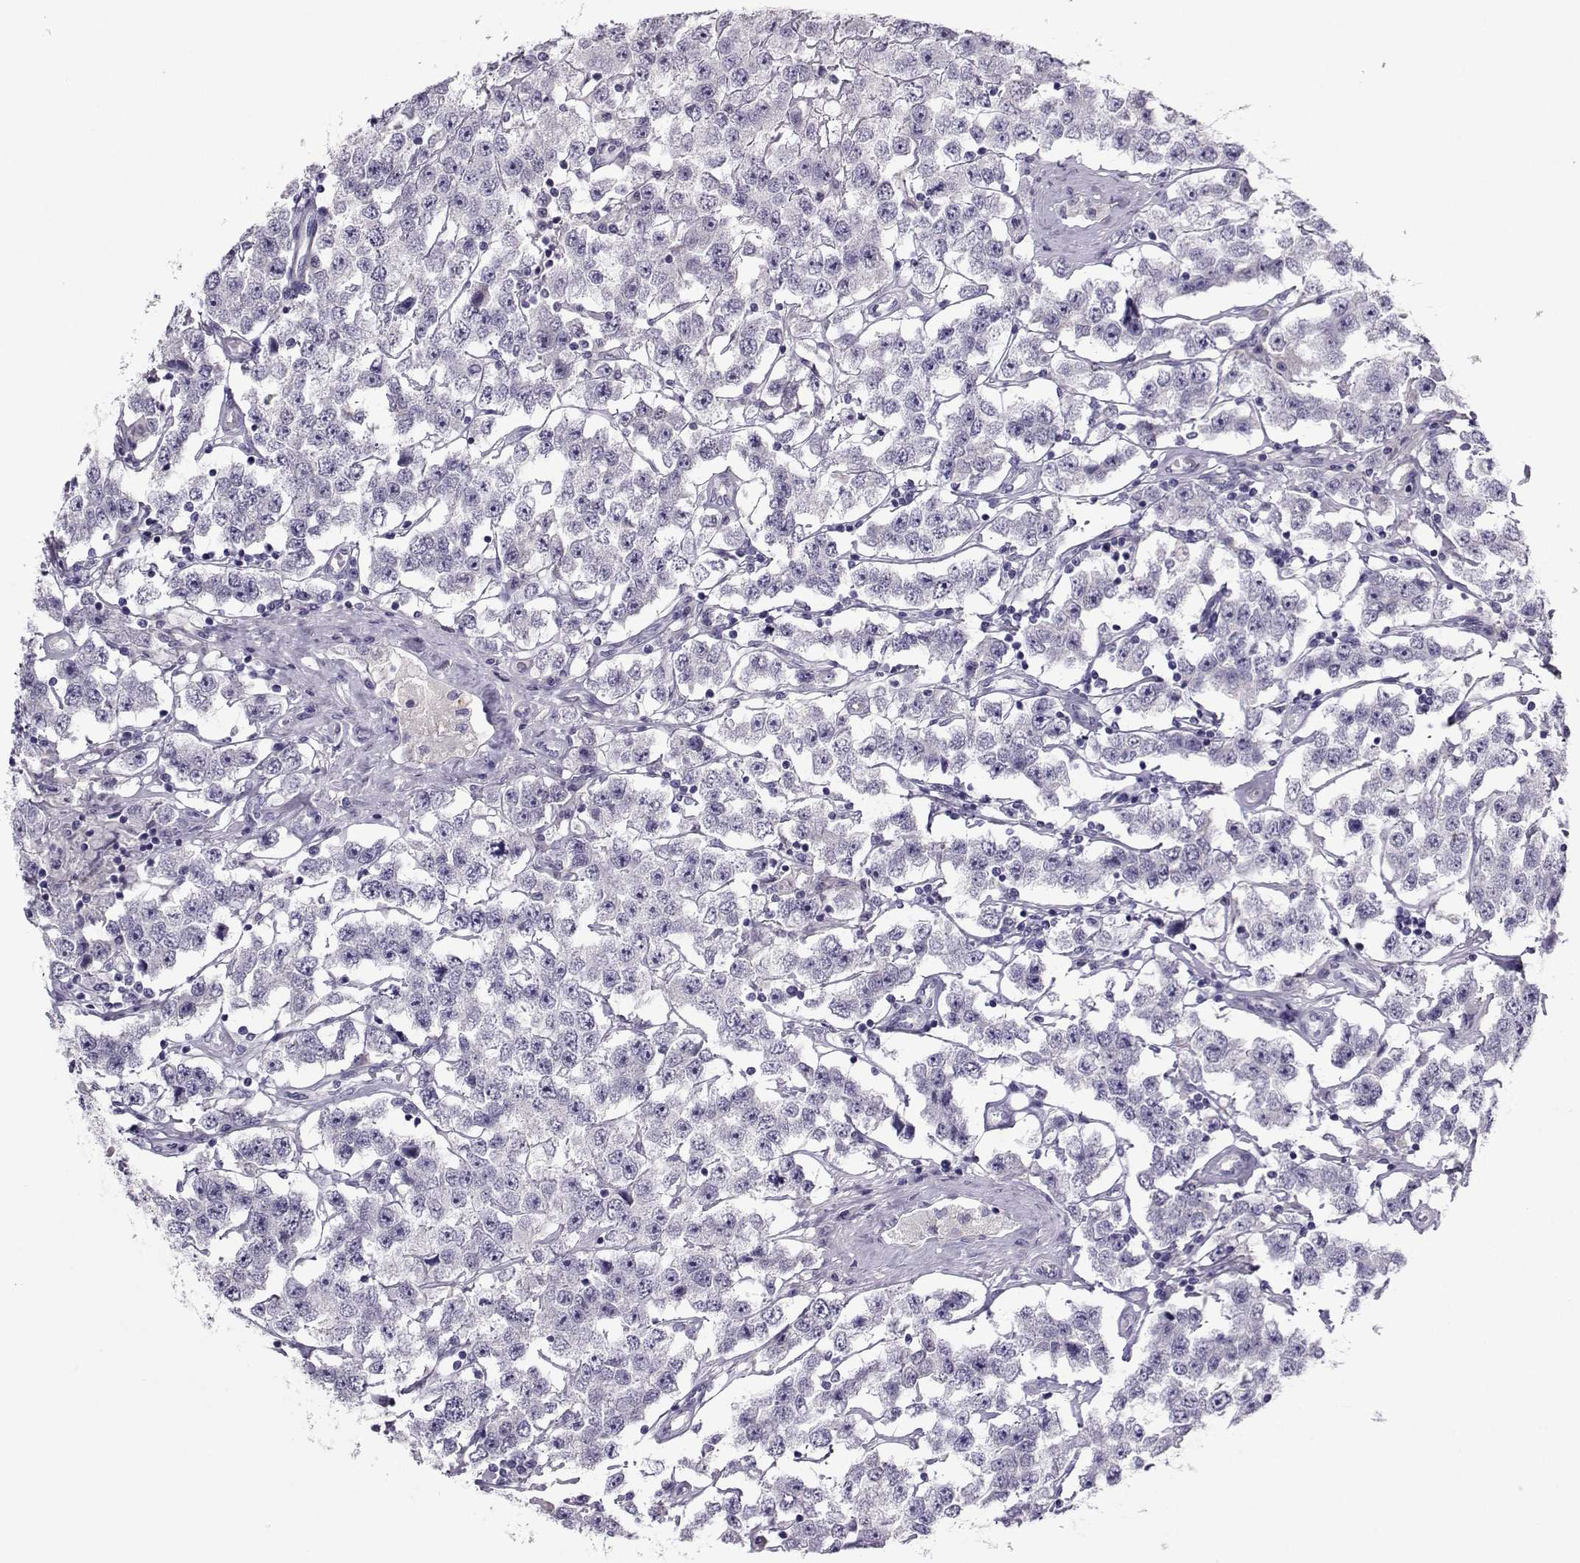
{"staining": {"intensity": "negative", "quantity": "none", "location": "none"}, "tissue": "testis cancer", "cell_type": "Tumor cells", "image_type": "cancer", "snomed": [{"axis": "morphology", "description": "Seminoma, NOS"}, {"axis": "topography", "description": "Testis"}], "caption": "Immunohistochemical staining of testis cancer exhibits no significant expression in tumor cells.", "gene": "ARMC2", "patient": {"sex": "male", "age": 52}}